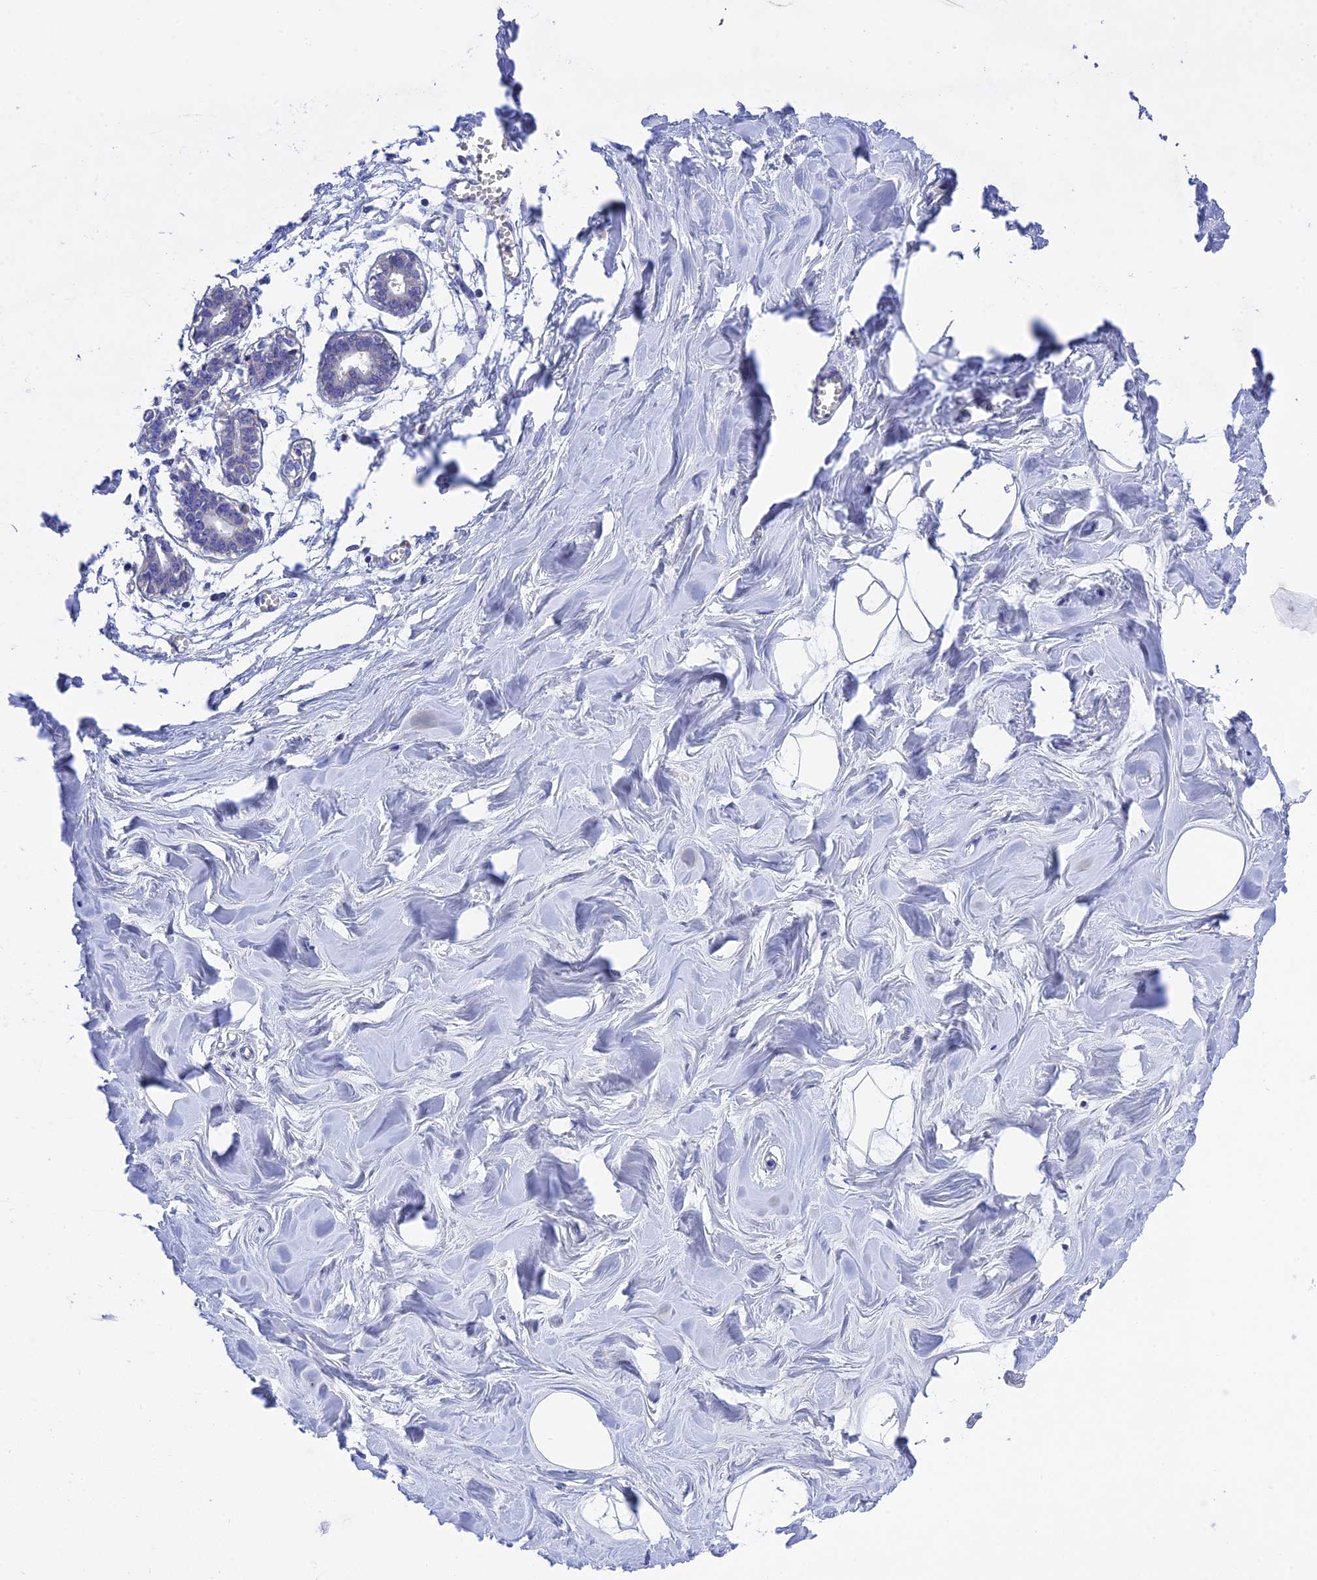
{"staining": {"intensity": "negative", "quantity": "none", "location": "none"}, "tissue": "breast", "cell_type": "Adipocytes", "image_type": "normal", "snomed": [{"axis": "morphology", "description": "Normal tissue, NOS"}, {"axis": "topography", "description": "Breast"}], "caption": "This histopathology image is of benign breast stained with immunohistochemistry to label a protein in brown with the nuclei are counter-stained blue. There is no staining in adipocytes.", "gene": "MS4A5", "patient": {"sex": "female", "age": 27}}